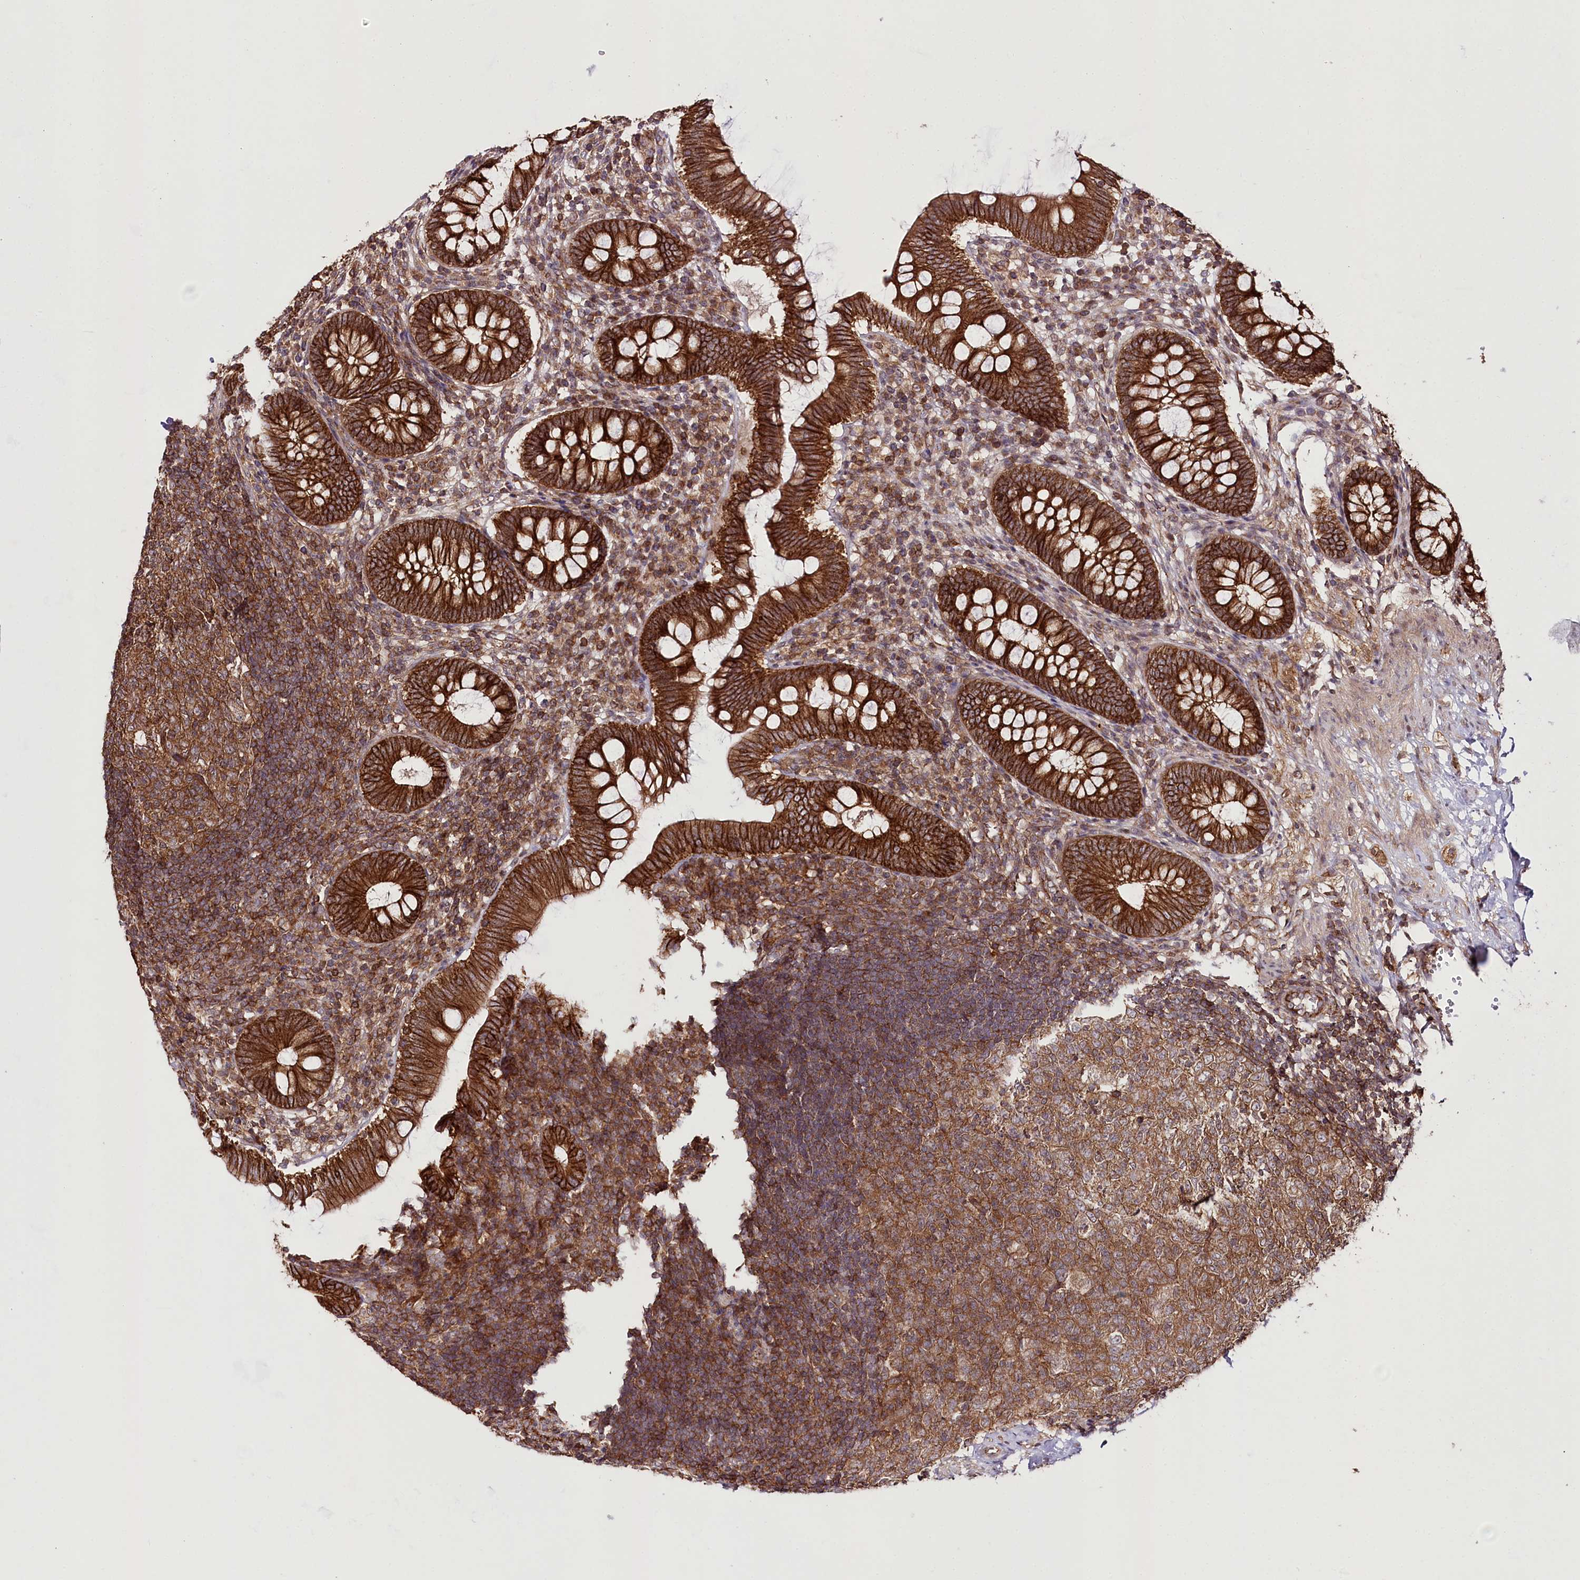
{"staining": {"intensity": "strong", "quantity": ">75%", "location": "cytoplasmic/membranous"}, "tissue": "appendix", "cell_type": "Glandular cells", "image_type": "normal", "snomed": [{"axis": "morphology", "description": "Normal tissue, NOS"}, {"axis": "topography", "description": "Appendix"}], "caption": "Protein staining by immunohistochemistry (IHC) demonstrates strong cytoplasmic/membranous positivity in about >75% of glandular cells in normal appendix.", "gene": "DHX29", "patient": {"sex": "male", "age": 14}}